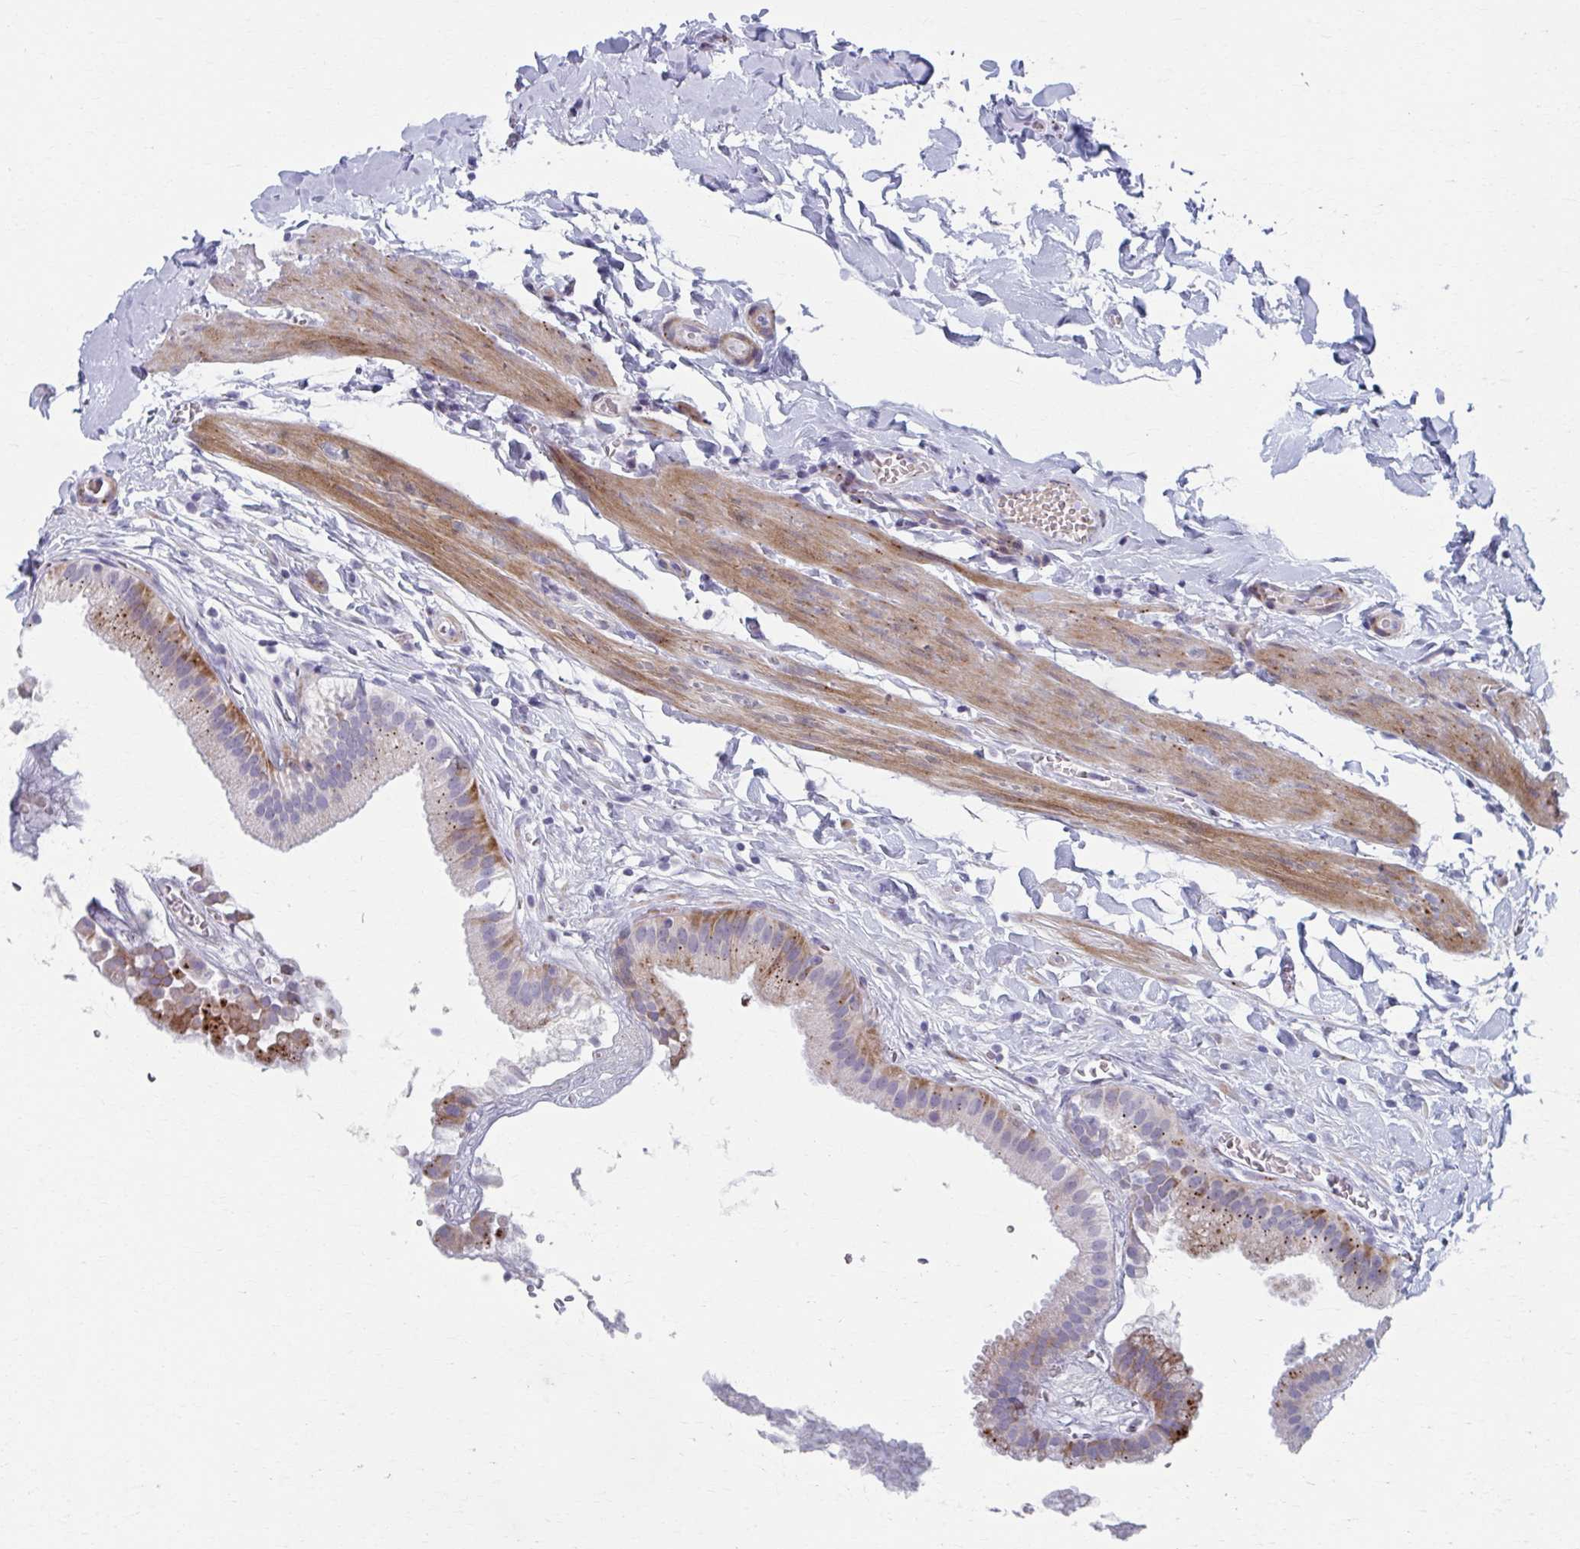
{"staining": {"intensity": "moderate", "quantity": "25%-75%", "location": "cytoplasmic/membranous"}, "tissue": "gallbladder", "cell_type": "Glandular cells", "image_type": "normal", "snomed": [{"axis": "morphology", "description": "Normal tissue, NOS"}, {"axis": "topography", "description": "Gallbladder"}], "caption": "The image reveals staining of unremarkable gallbladder, revealing moderate cytoplasmic/membranous protein positivity (brown color) within glandular cells.", "gene": "OLFM2", "patient": {"sex": "female", "age": 63}}